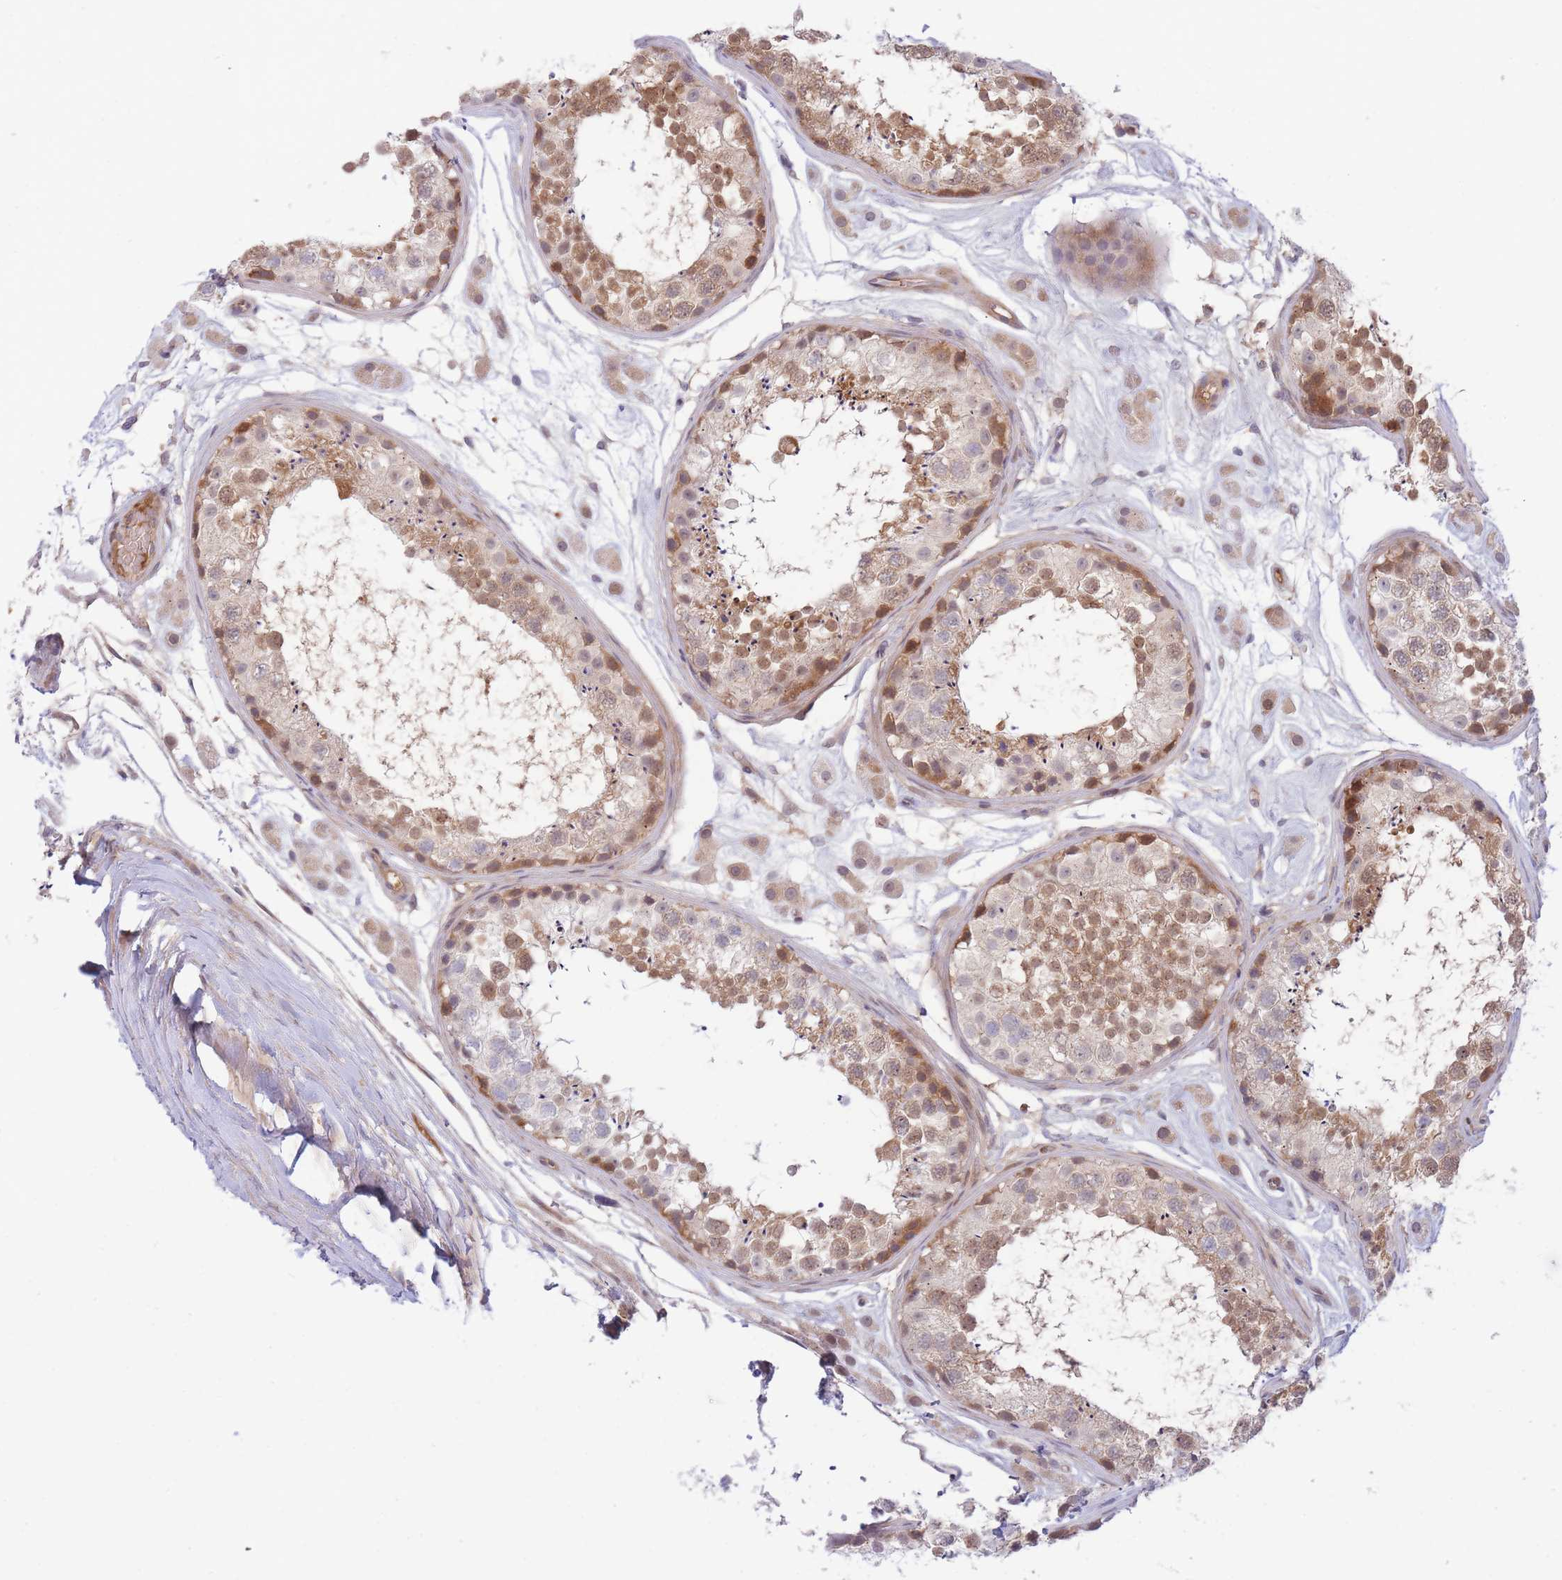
{"staining": {"intensity": "moderate", "quantity": "25%-75%", "location": "cytoplasmic/membranous,nuclear"}, "tissue": "testis", "cell_type": "Cells in seminiferous ducts", "image_type": "normal", "snomed": [{"axis": "morphology", "description": "Normal tissue, NOS"}, {"axis": "topography", "description": "Testis"}], "caption": "IHC staining of unremarkable testis, which displays medium levels of moderate cytoplasmic/membranous,nuclear expression in about 25%-75% of cells in seminiferous ducts indicating moderate cytoplasmic/membranous,nuclear protein expression. The staining was performed using DAB (3,3'-diaminobenzidine) (brown) for protein detection and nuclei were counterstained in hematoxylin (blue).", "gene": "APOL4", "patient": {"sex": "male", "age": 25}}